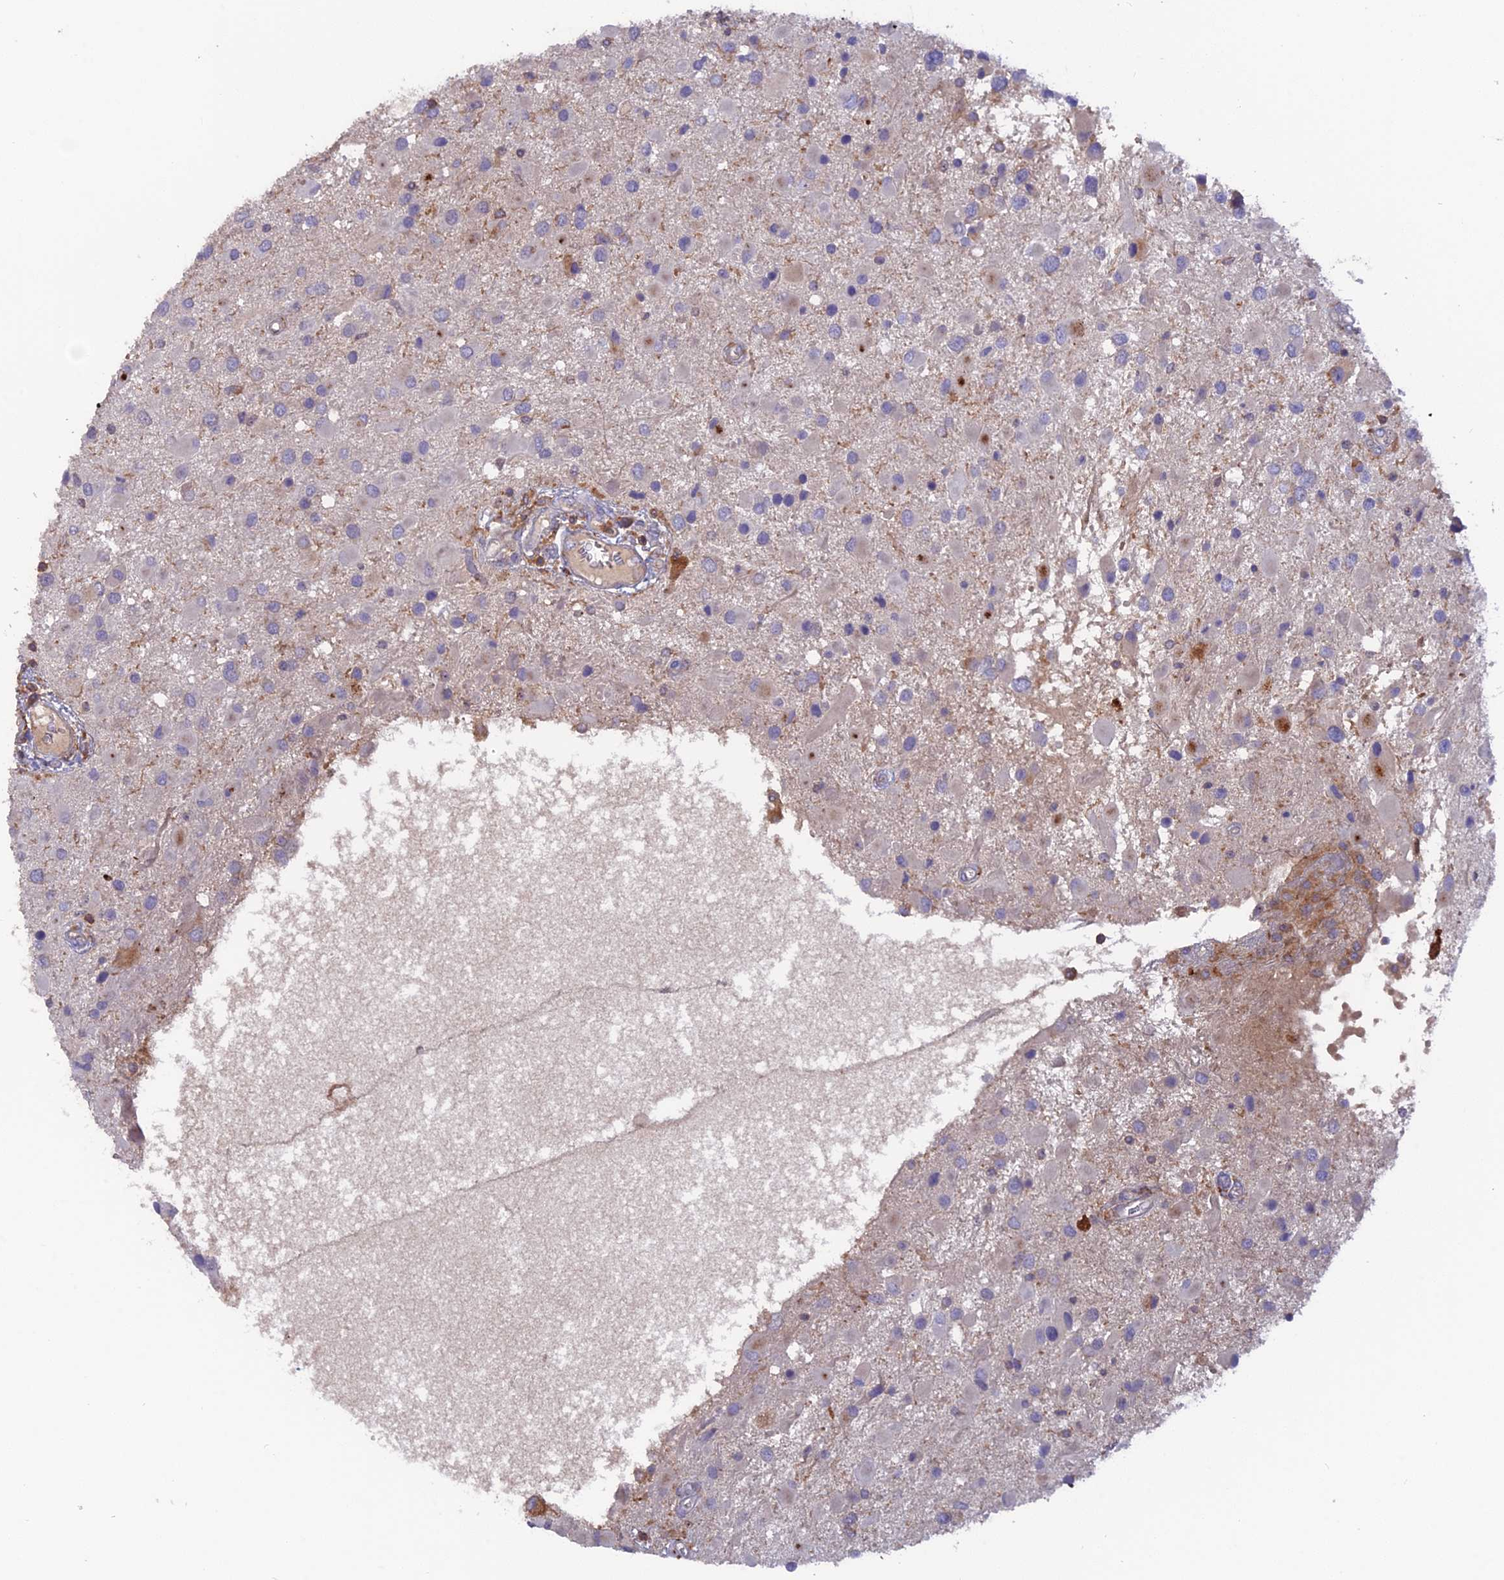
{"staining": {"intensity": "negative", "quantity": "none", "location": "none"}, "tissue": "glioma", "cell_type": "Tumor cells", "image_type": "cancer", "snomed": [{"axis": "morphology", "description": "Glioma, malignant, High grade"}, {"axis": "topography", "description": "Brain"}], "caption": "Immunohistochemistry (IHC) photomicrograph of neoplastic tissue: human malignant high-grade glioma stained with DAB displays no significant protein expression in tumor cells.", "gene": "CPNE7", "patient": {"sex": "male", "age": 53}}